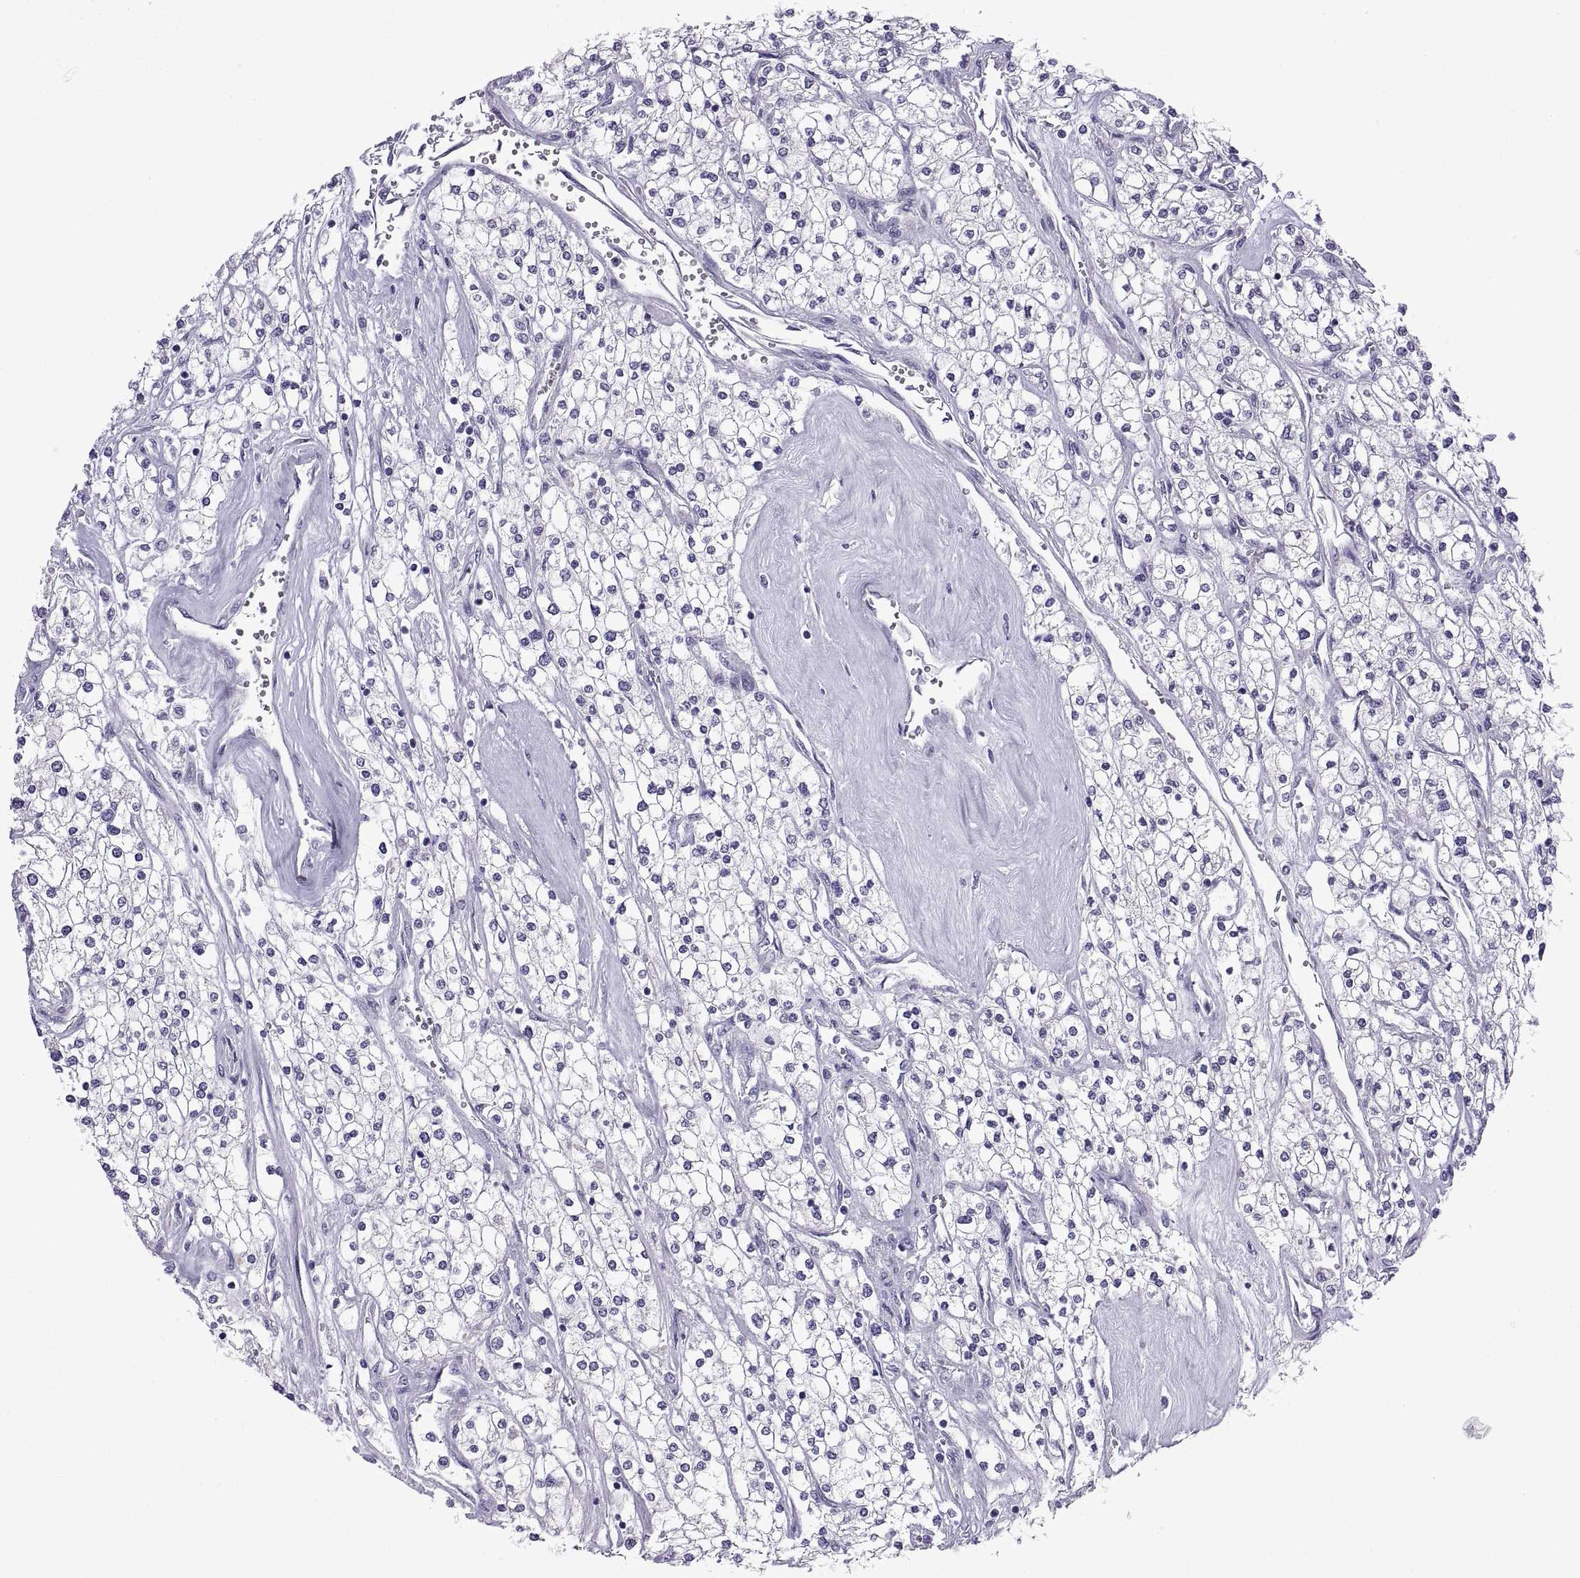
{"staining": {"intensity": "negative", "quantity": "none", "location": "none"}, "tissue": "renal cancer", "cell_type": "Tumor cells", "image_type": "cancer", "snomed": [{"axis": "morphology", "description": "Adenocarcinoma, NOS"}, {"axis": "topography", "description": "Kidney"}], "caption": "High magnification brightfield microscopy of renal cancer (adenocarcinoma) stained with DAB (brown) and counterstained with hematoxylin (blue): tumor cells show no significant staining.", "gene": "SPDYE1", "patient": {"sex": "male", "age": 80}}